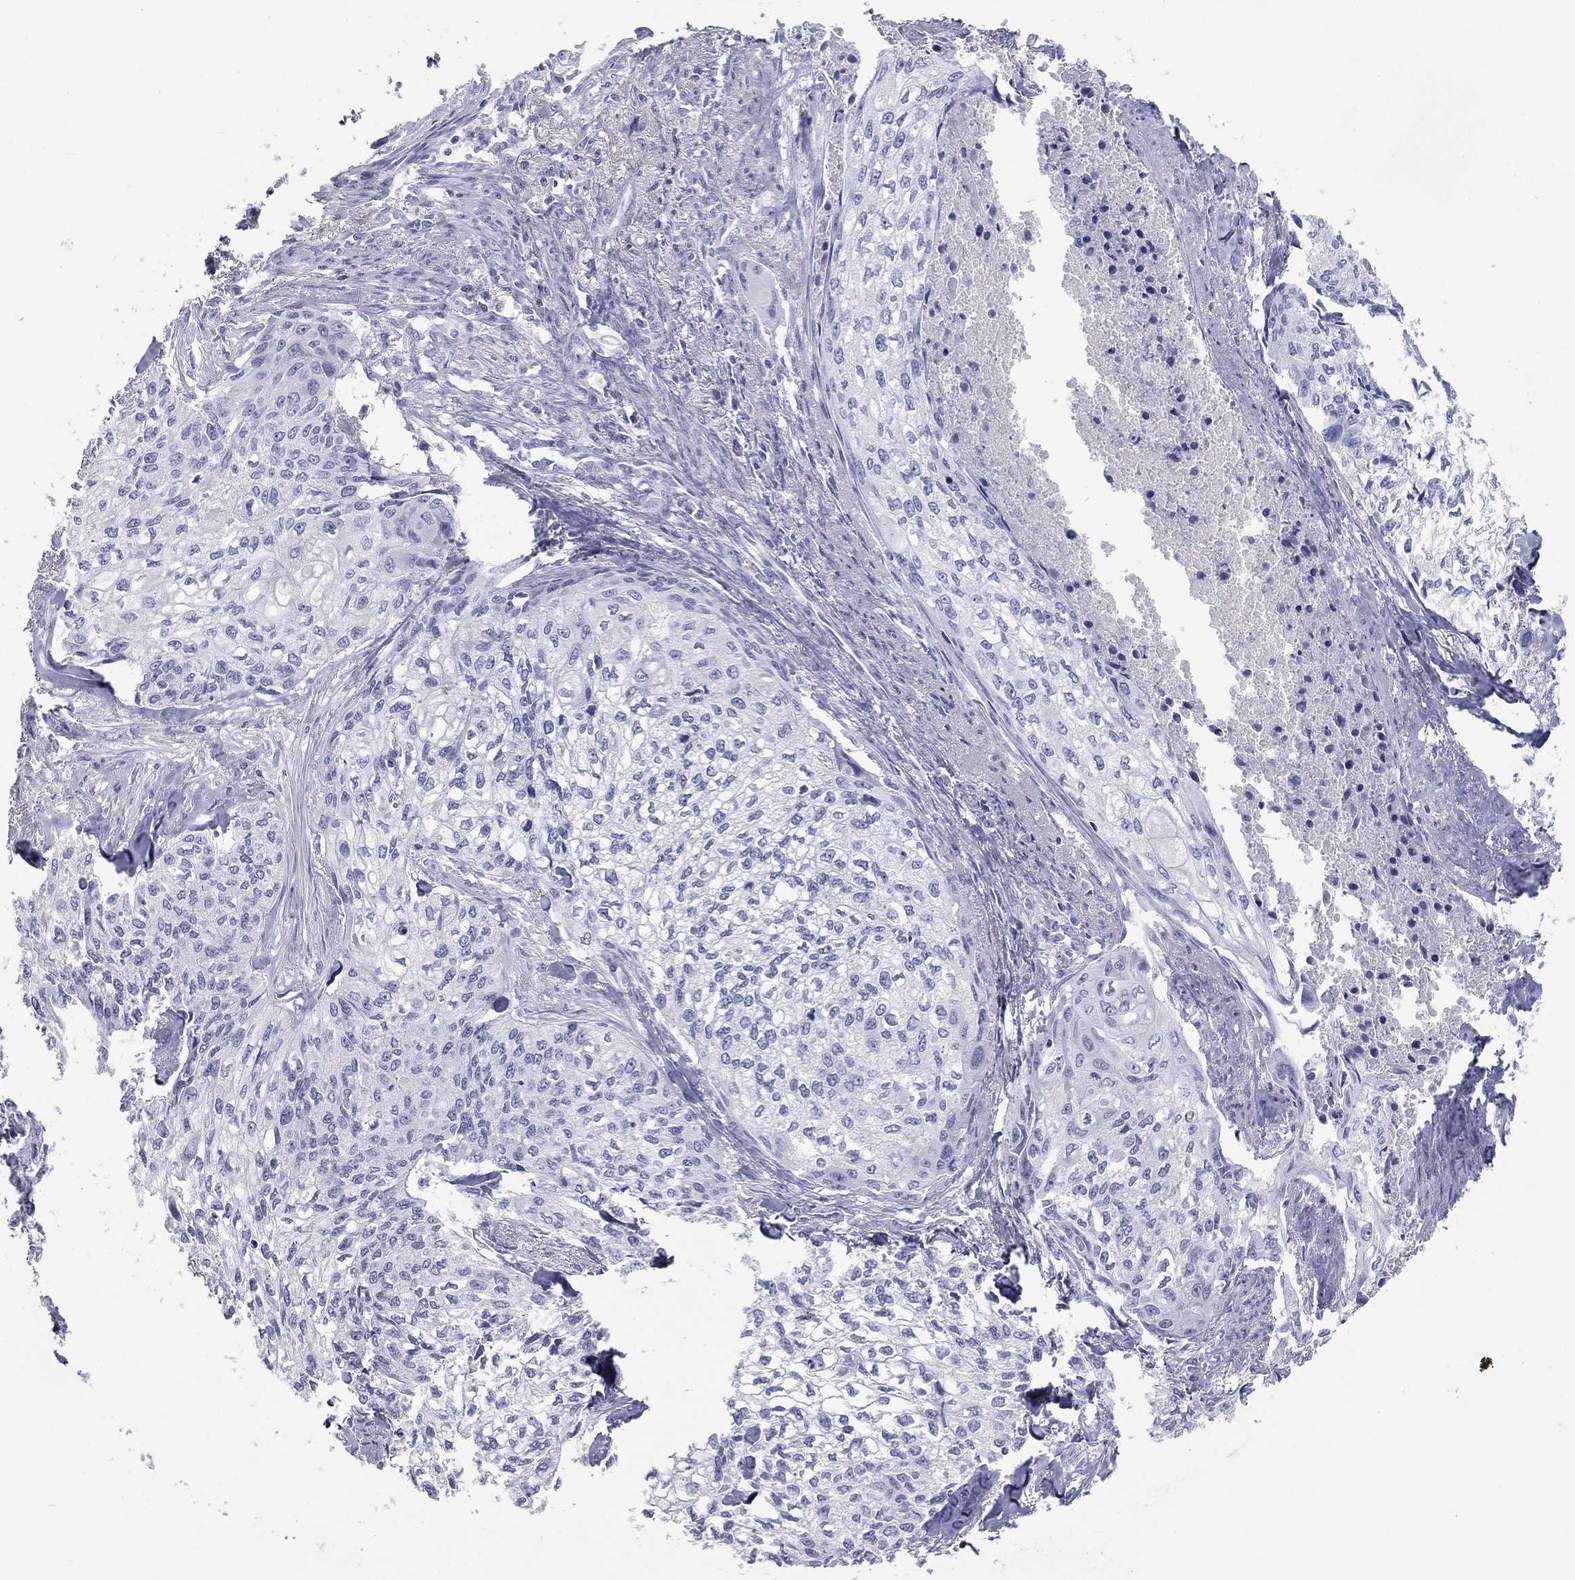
{"staining": {"intensity": "negative", "quantity": "none", "location": "none"}, "tissue": "cervical cancer", "cell_type": "Tumor cells", "image_type": "cancer", "snomed": [{"axis": "morphology", "description": "Squamous cell carcinoma, NOS"}, {"axis": "topography", "description": "Cervix"}], "caption": "Immunohistochemical staining of cervical cancer displays no significant expression in tumor cells.", "gene": "CPT1B", "patient": {"sex": "female", "age": 58}}